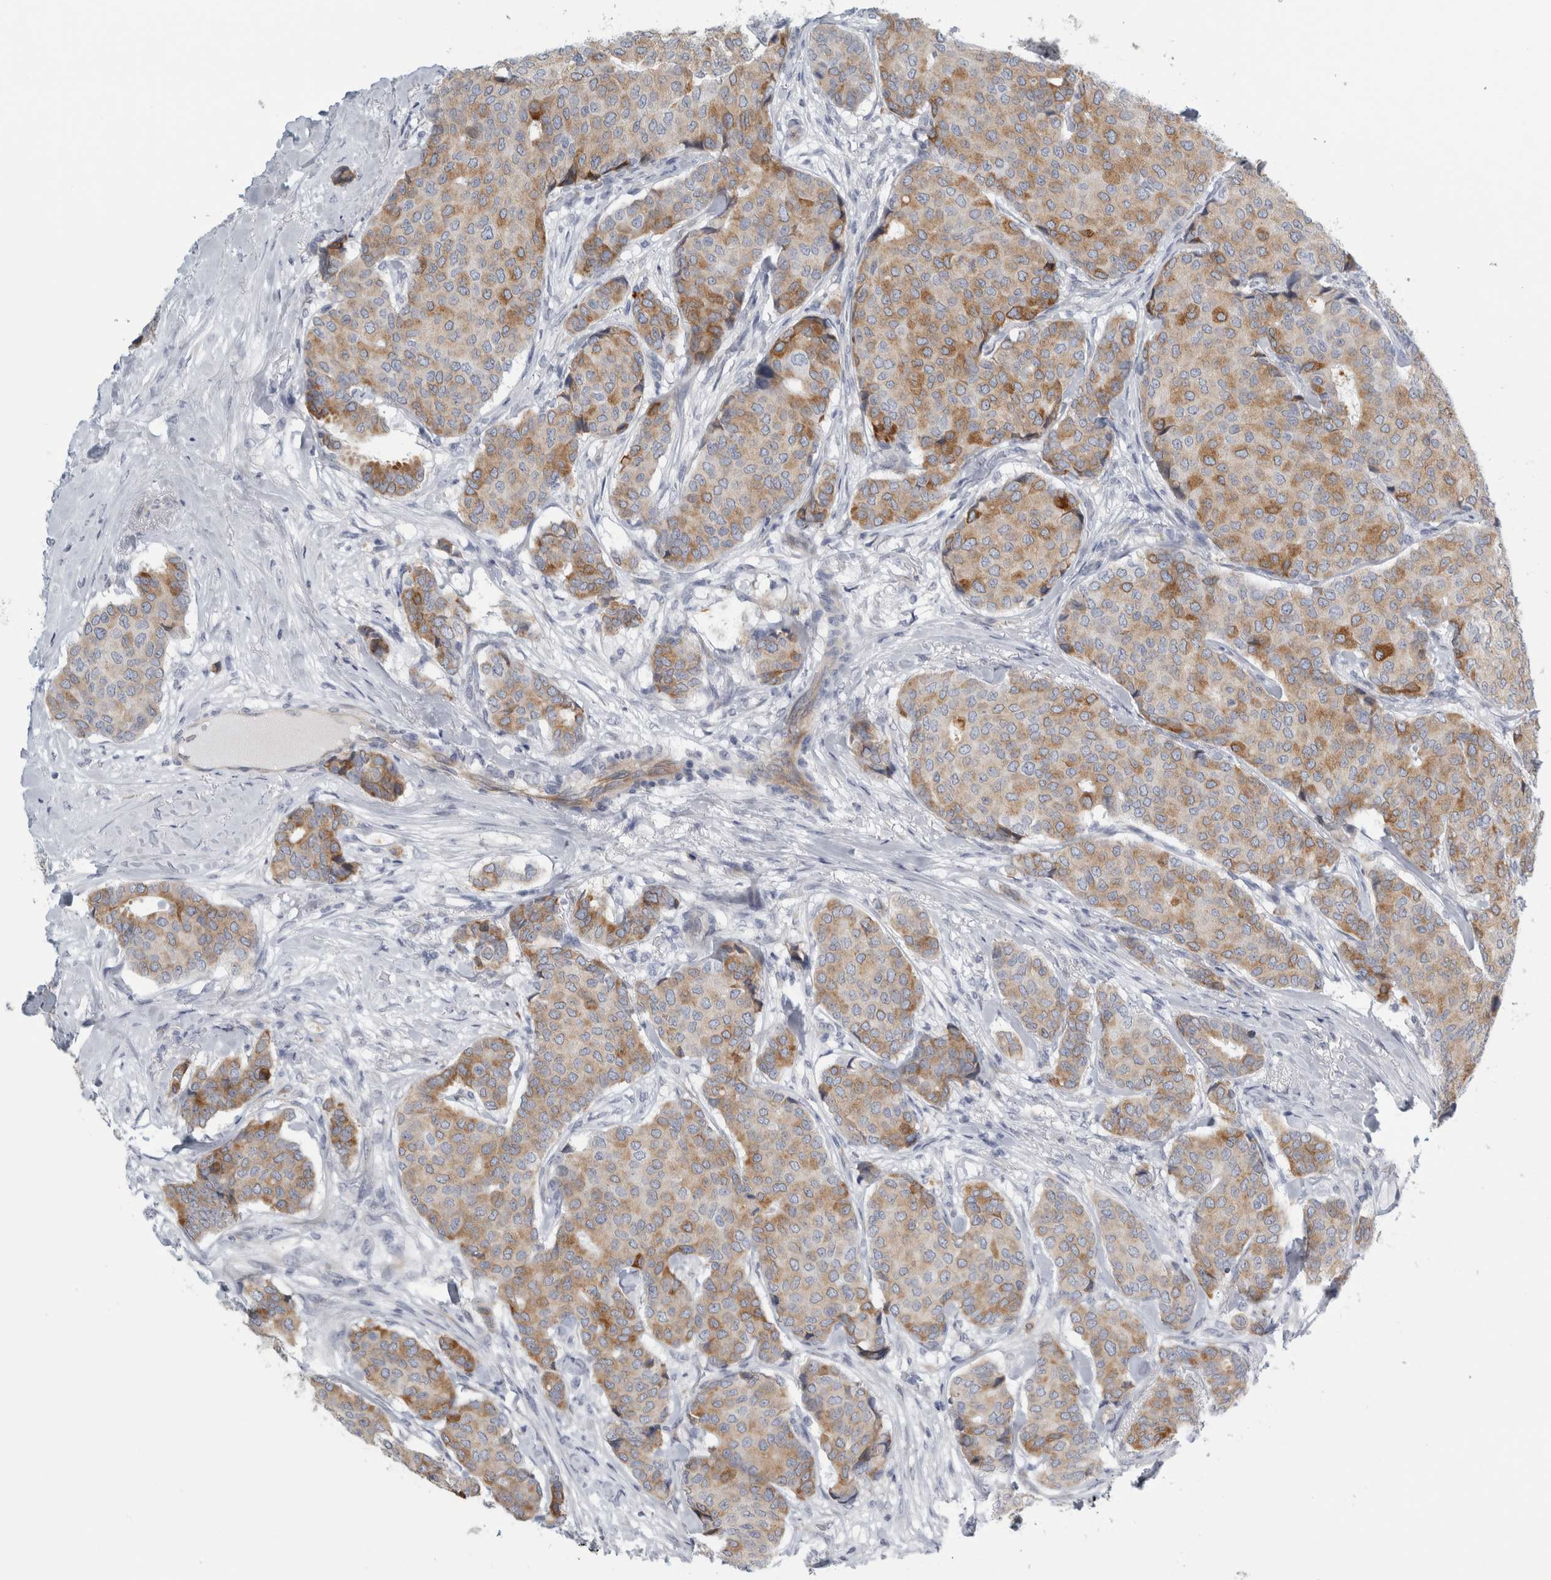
{"staining": {"intensity": "moderate", "quantity": ">75%", "location": "cytoplasmic/membranous"}, "tissue": "breast cancer", "cell_type": "Tumor cells", "image_type": "cancer", "snomed": [{"axis": "morphology", "description": "Duct carcinoma"}, {"axis": "topography", "description": "Breast"}], "caption": "There is medium levels of moderate cytoplasmic/membranous staining in tumor cells of infiltrating ductal carcinoma (breast), as demonstrated by immunohistochemical staining (brown color).", "gene": "B3GNT3", "patient": {"sex": "female", "age": 75}}